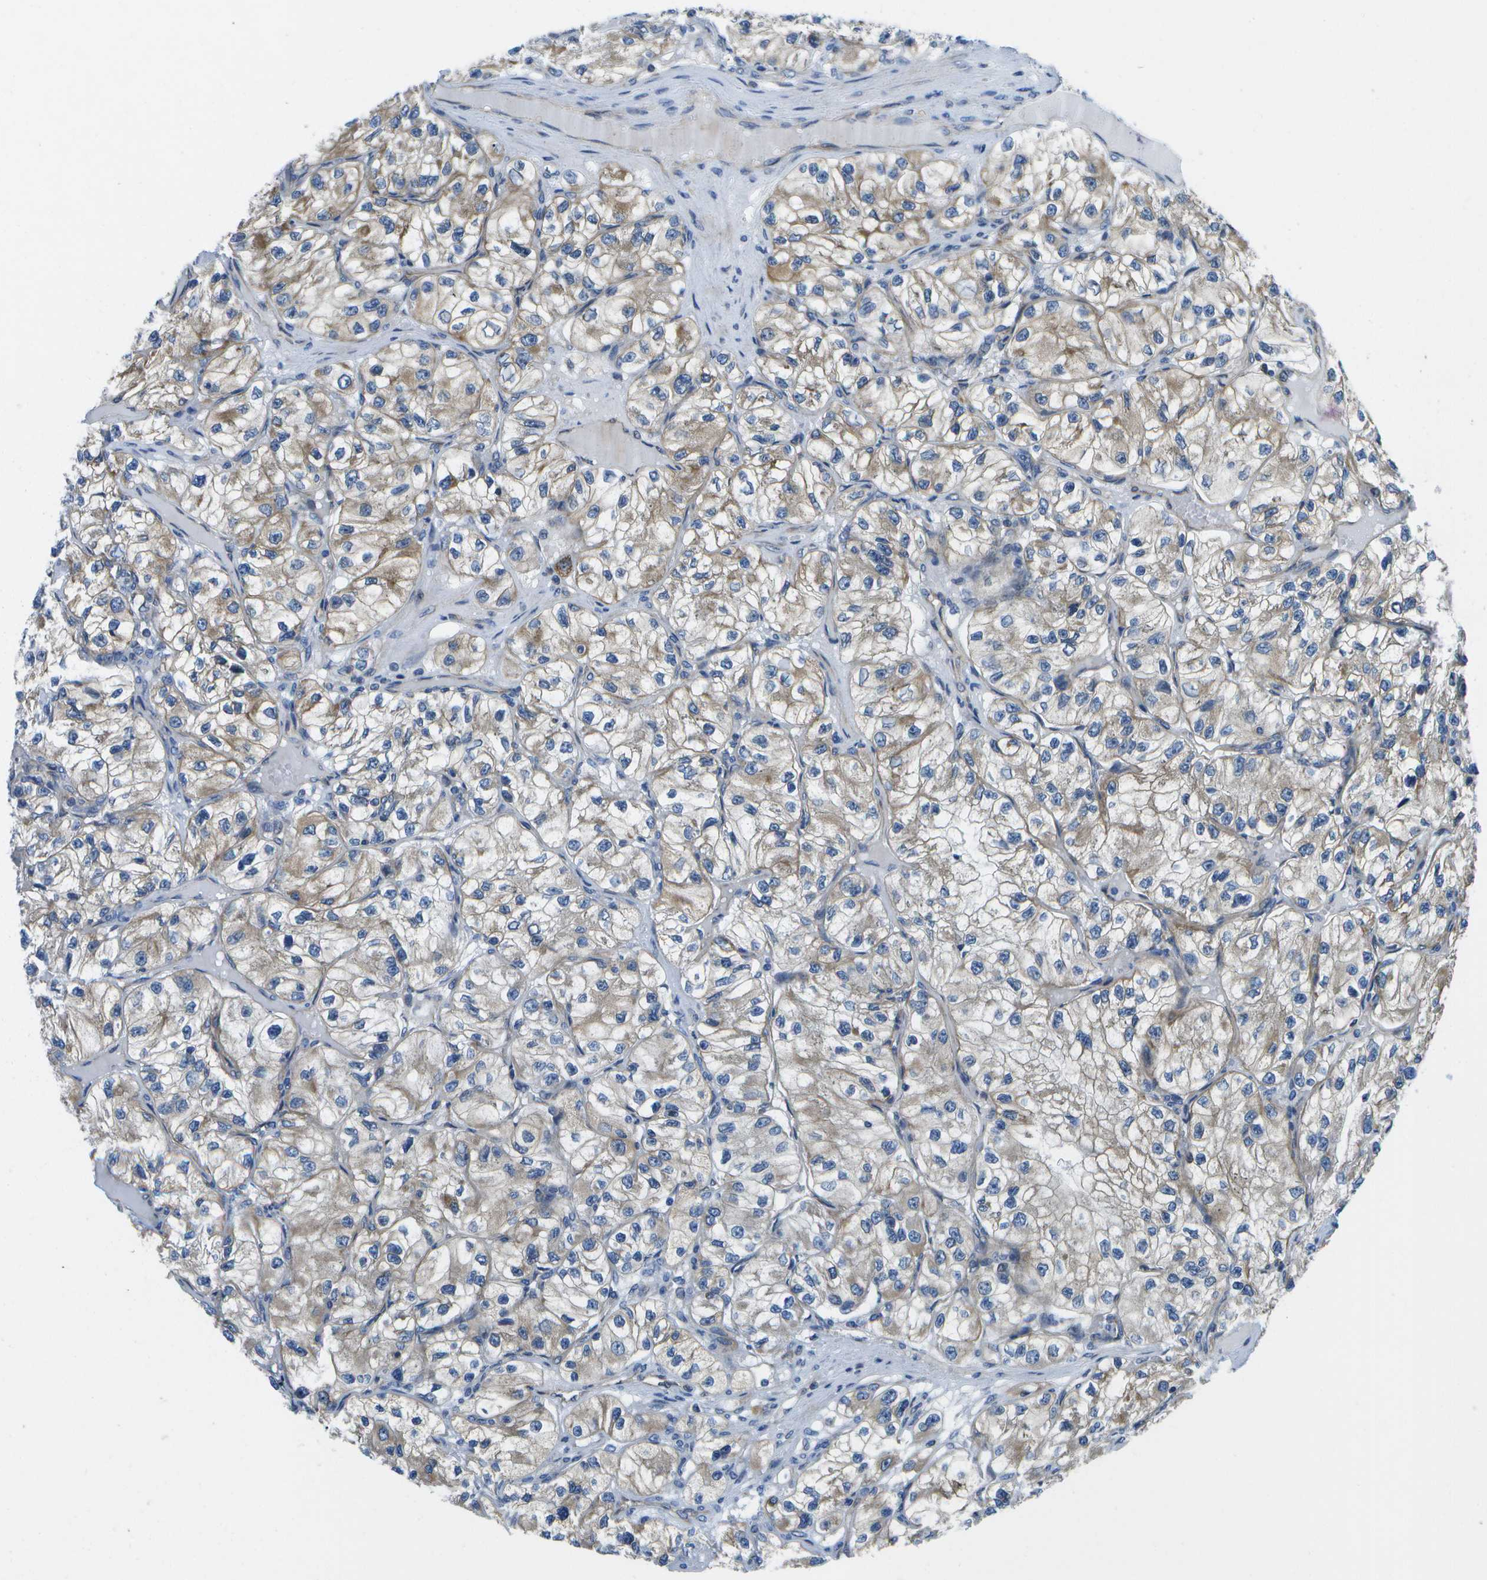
{"staining": {"intensity": "moderate", "quantity": ">75%", "location": "cytoplasmic/membranous"}, "tissue": "renal cancer", "cell_type": "Tumor cells", "image_type": "cancer", "snomed": [{"axis": "morphology", "description": "Adenocarcinoma, NOS"}, {"axis": "topography", "description": "Kidney"}], "caption": "Protein expression by IHC displays moderate cytoplasmic/membranous staining in approximately >75% of tumor cells in renal adenocarcinoma. (DAB = brown stain, brightfield microscopy at high magnification).", "gene": "GDF5", "patient": {"sex": "female", "age": 57}}